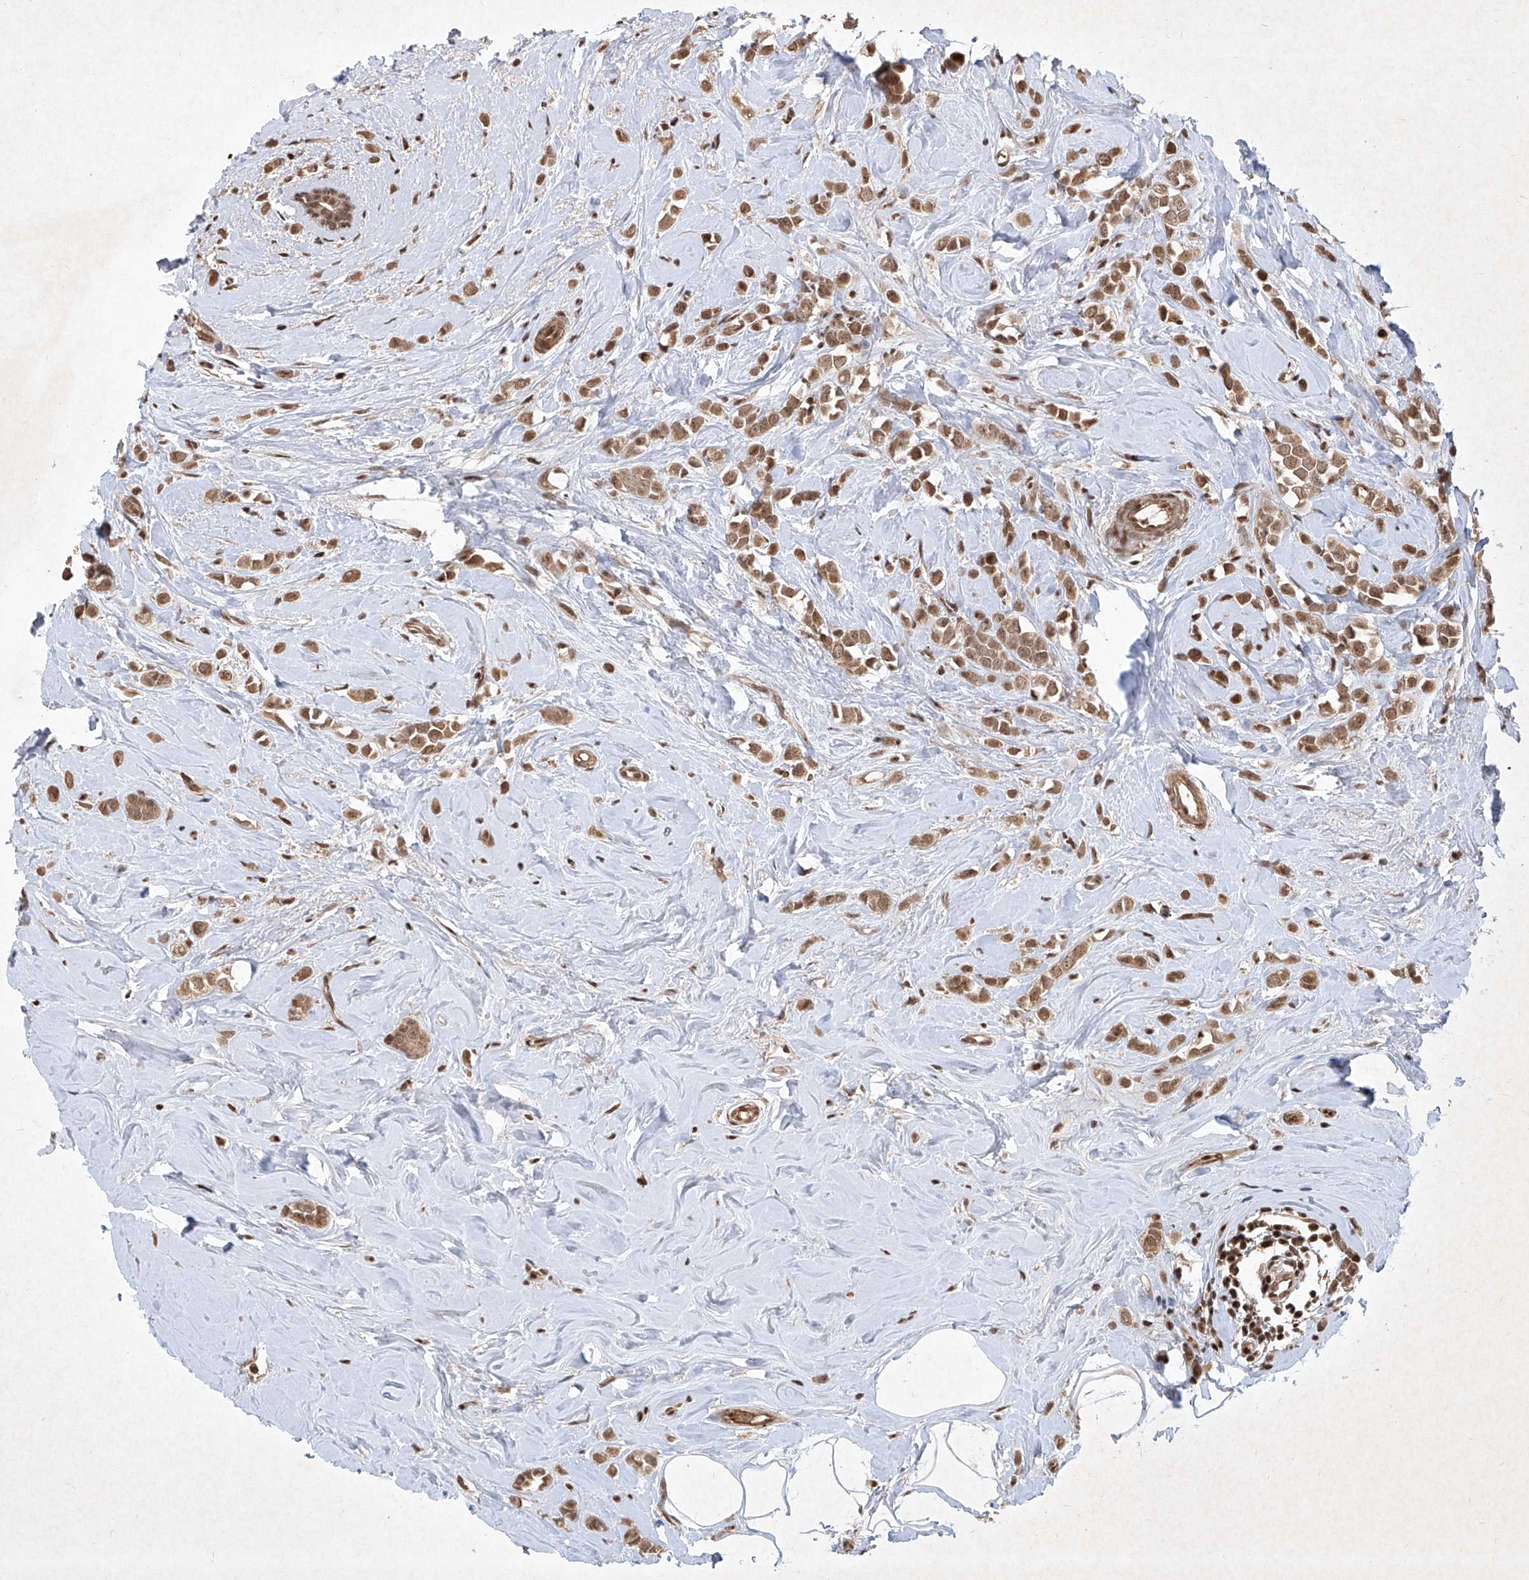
{"staining": {"intensity": "moderate", "quantity": ">75%", "location": "cytoplasmic/membranous,nuclear"}, "tissue": "breast cancer", "cell_type": "Tumor cells", "image_type": "cancer", "snomed": [{"axis": "morphology", "description": "Lobular carcinoma"}, {"axis": "topography", "description": "Breast"}], "caption": "Immunohistochemistry (DAB) staining of breast cancer (lobular carcinoma) displays moderate cytoplasmic/membranous and nuclear protein positivity in about >75% of tumor cells. Nuclei are stained in blue.", "gene": "IRF2", "patient": {"sex": "female", "age": 47}}